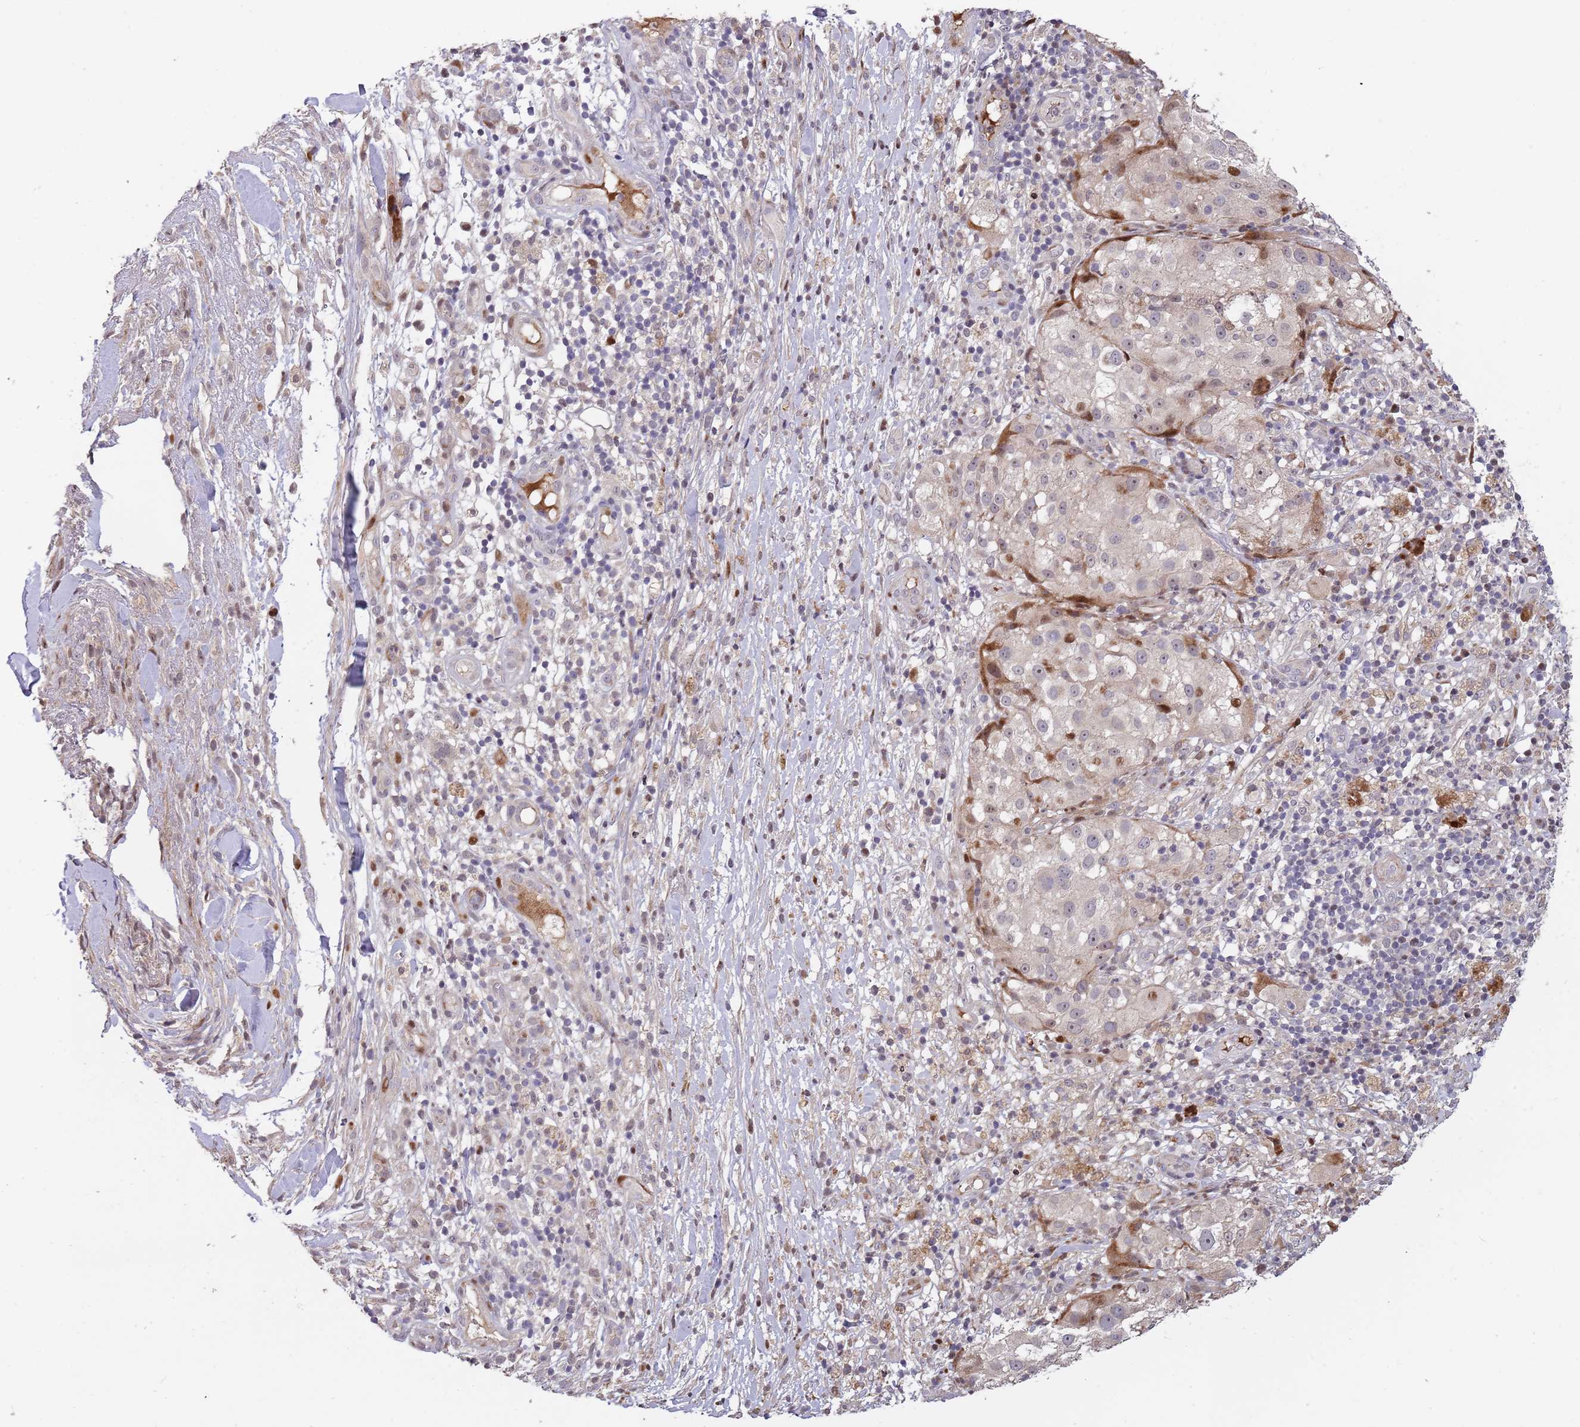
{"staining": {"intensity": "moderate", "quantity": "<25%", "location": "cytoplasmic/membranous"}, "tissue": "melanoma", "cell_type": "Tumor cells", "image_type": "cancer", "snomed": [{"axis": "morphology", "description": "Normal morphology"}, {"axis": "morphology", "description": "Malignant melanoma, NOS"}, {"axis": "topography", "description": "Skin"}], "caption": "About <25% of tumor cells in malignant melanoma show moderate cytoplasmic/membranous protein positivity as visualized by brown immunohistochemical staining.", "gene": "SYNDIG1L", "patient": {"sex": "female", "age": 72}}